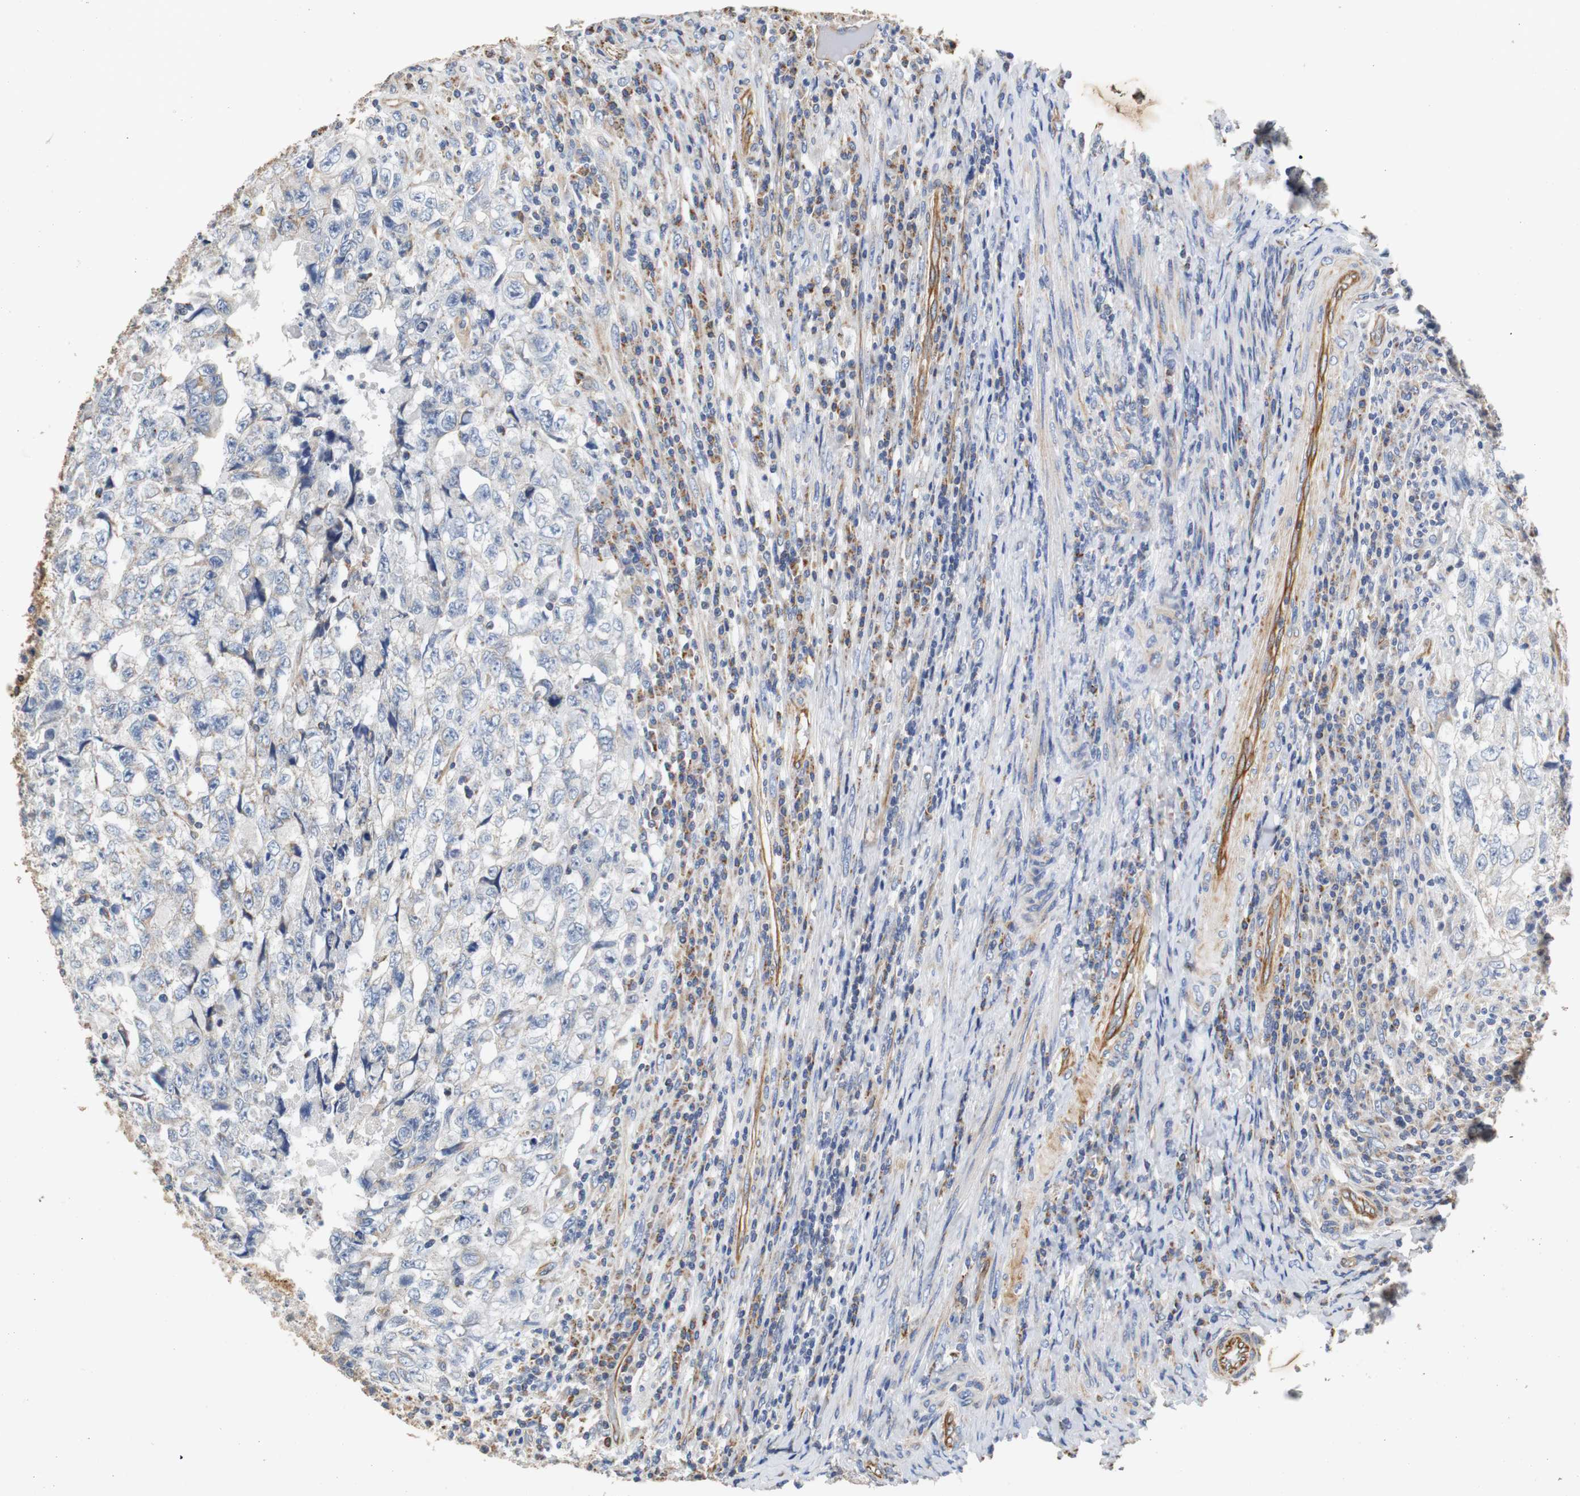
{"staining": {"intensity": "negative", "quantity": "none", "location": "none"}, "tissue": "testis cancer", "cell_type": "Tumor cells", "image_type": "cancer", "snomed": [{"axis": "morphology", "description": "Necrosis, NOS"}, {"axis": "morphology", "description": "Carcinoma, Embryonal, NOS"}, {"axis": "topography", "description": "Testis"}], "caption": "High power microscopy micrograph of an immunohistochemistry photomicrograph of testis embryonal carcinoma, revealing no significant positivity in tumor cells.", "gene": "PCK1", "patient": {"sex": "male", "age": 19}}